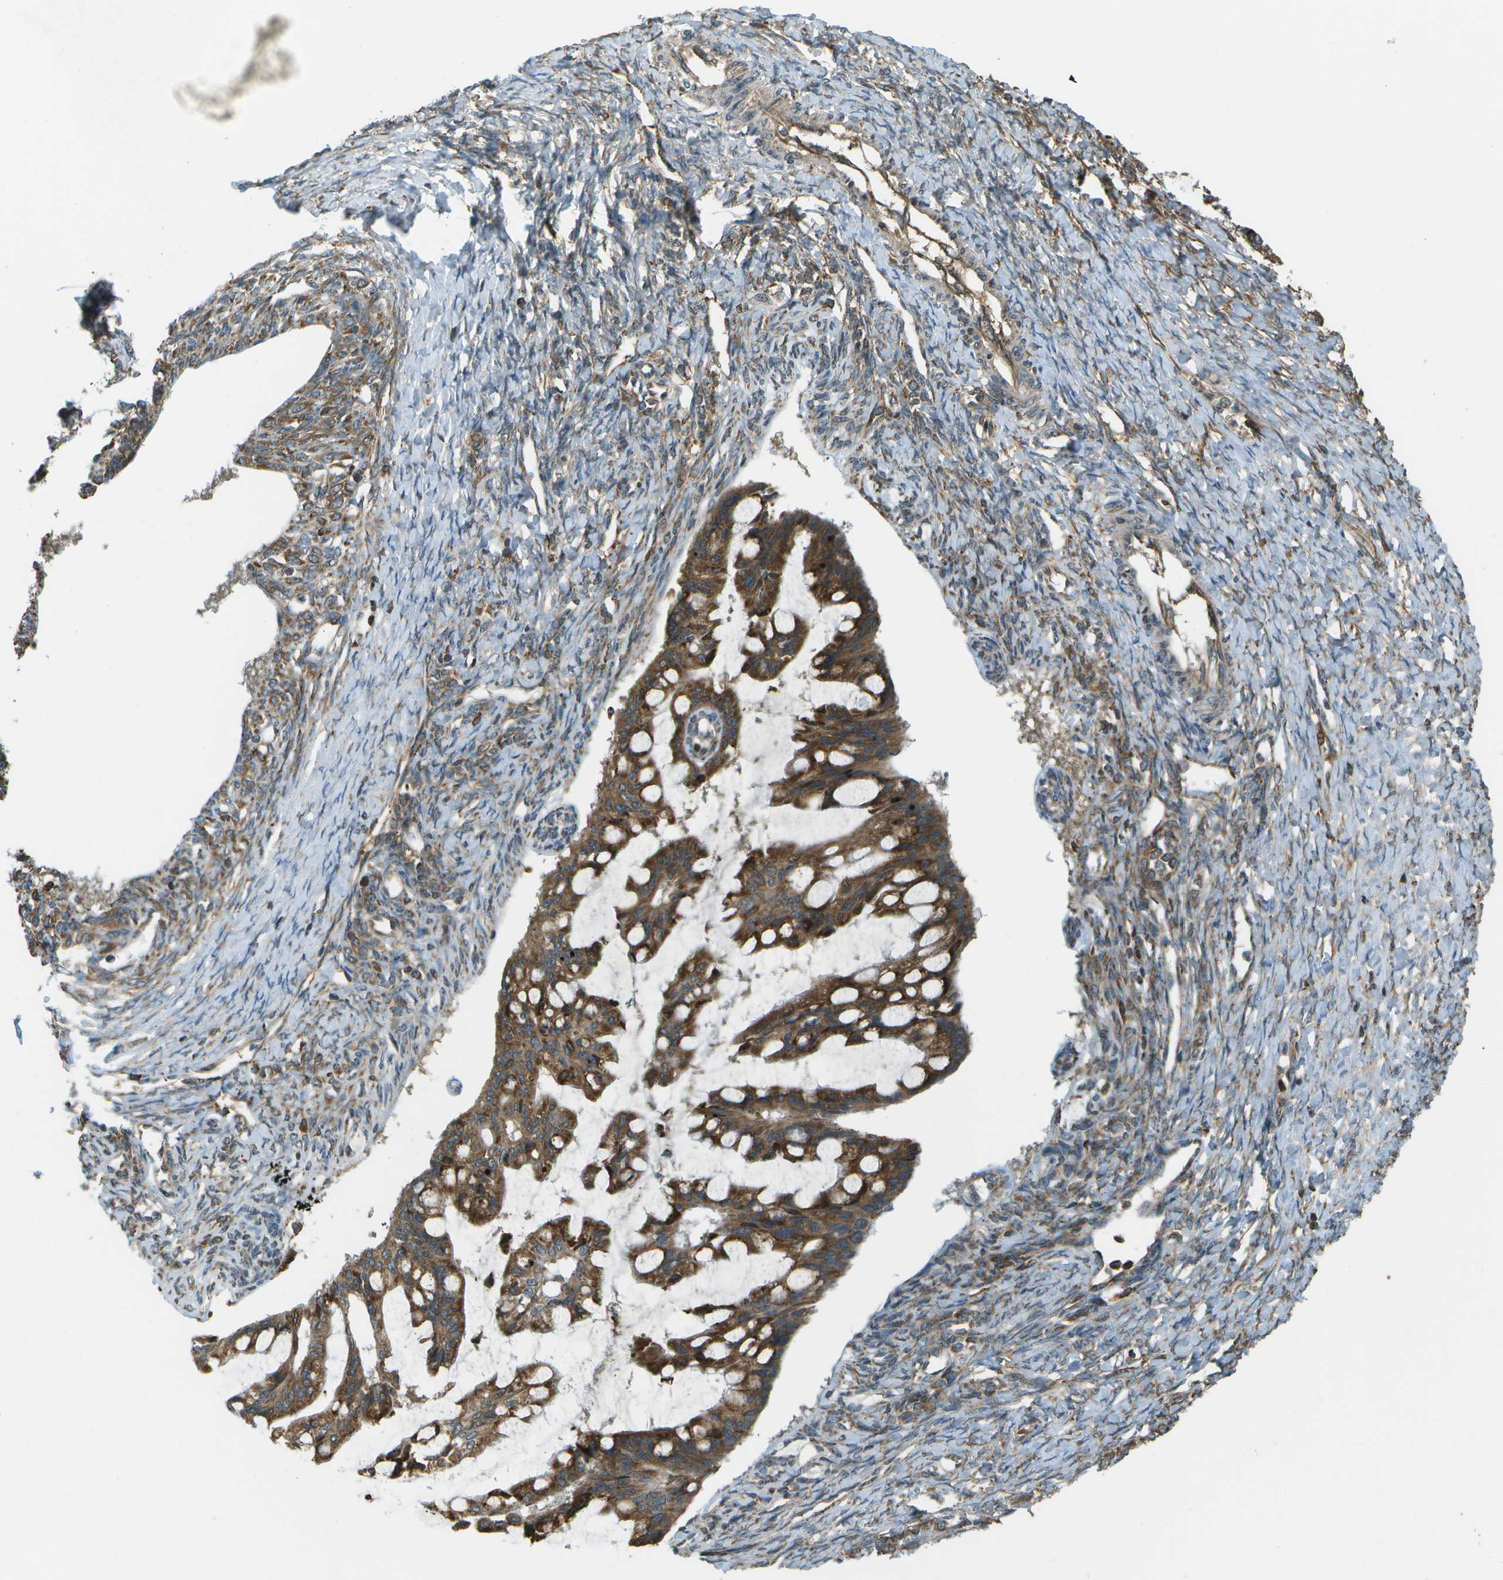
{"staining": {"intensity": "strong", "quantity": ">75%", "location": "cytoplasmic/membranous"}, "tissue": "ovarian cancer", "cell_type": "Tumor cells", "image_type": "cancer", "snomed": [{"axis": "morphology", "description": "Cystadenocarcinoma, mucinous, NOS"}, {"axis": "topography", "description": "Ovary"}], "caption": "A brown stain labels strong cytoplasmic/membranous expression of a protein in ovarian cancer tumor cells. The staining was performed using DAB, with brown indicating positive protein expression. Nuclei are stained blue with hematoxylin.", "gene": "USP30", "patient": {"sex": "female", "age": 73}}